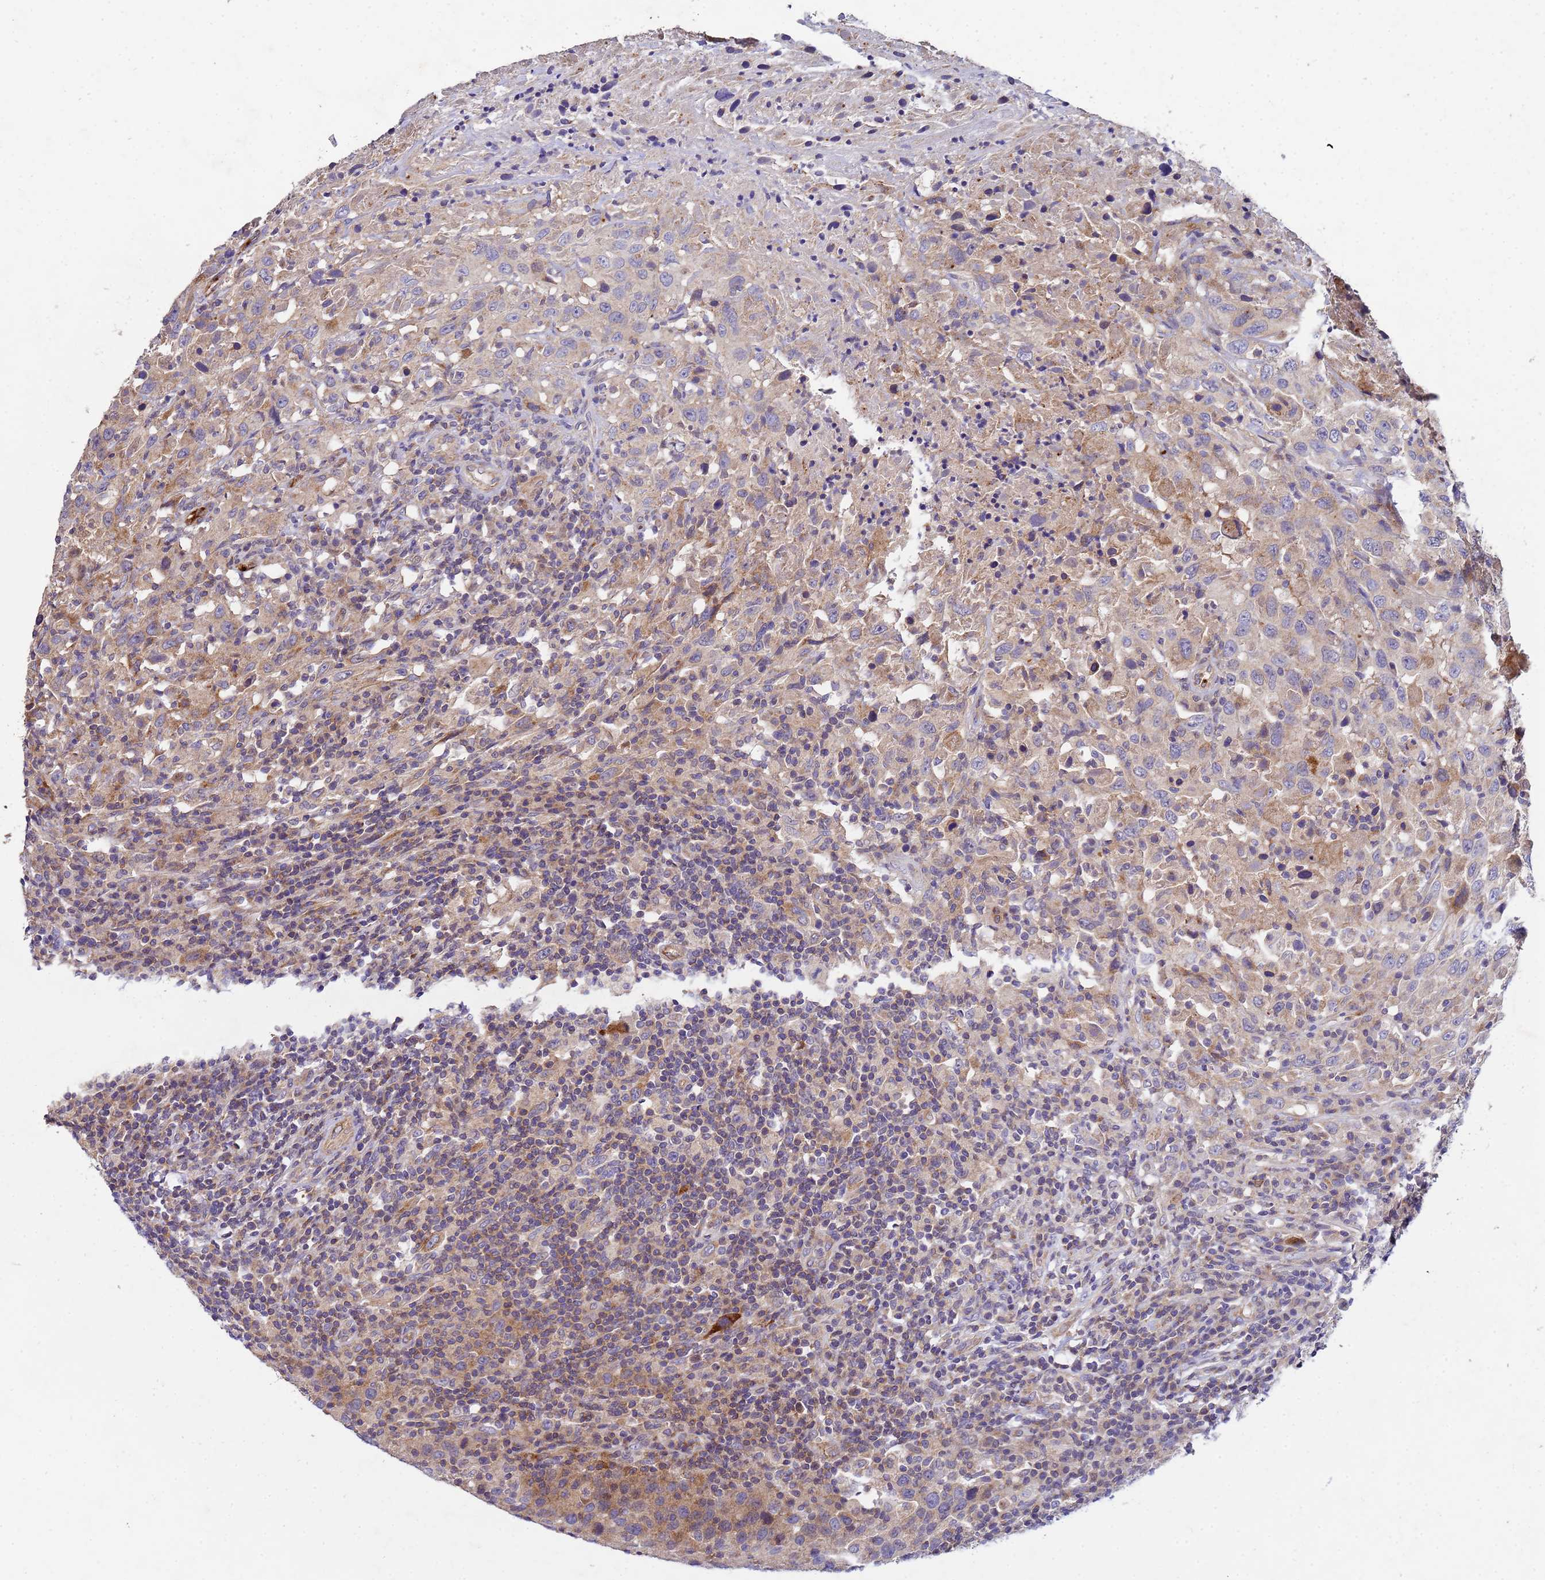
{"staining": {"intensity": "weak", "quantity": ">75%", "location": "cytoplasmic/membranous"}, "tissue": "urothelial cancer", "cell_type": "Tumor cells", "image_type": "cancer", "snomed": [{"axis": "morphology", "description": "Urothelial carcinoma, High grade"}, {"axis": "topography", "description": "Urinary bladder"}], "caption": "Tumor cells reveal low levels of weak cytoplasmic/membranous expression in about >75% of cells in human urothelial cancer.", "gene": "CDC34", "patient": {"sex": "male", "age": 61}}